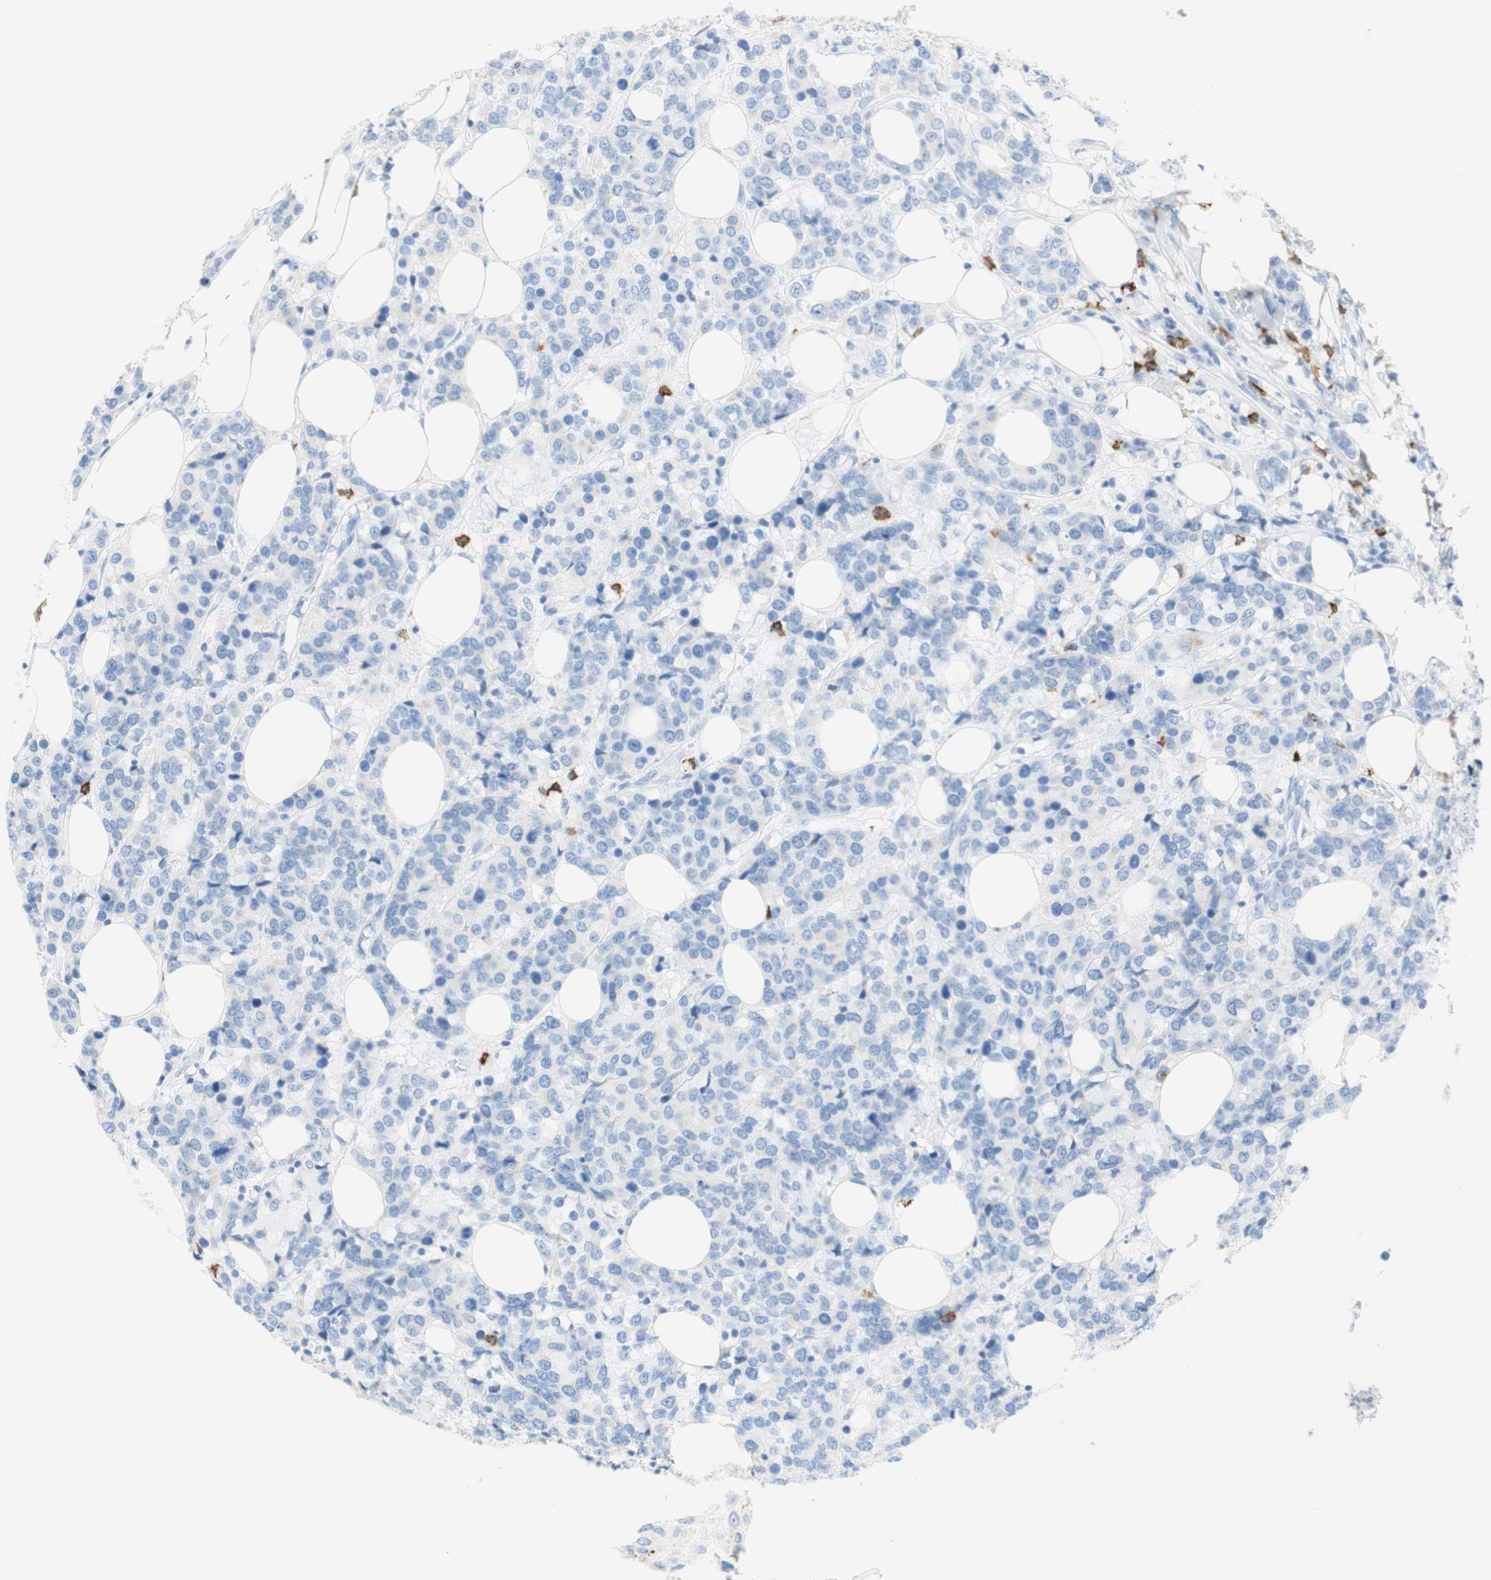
{"staining": {"intensity": "negative", "quantity": "none", "location": "none"}, "tissue": "breast cancer", "cell_type": "Tumor cells", "image_type": "cancer", "snomed": [{"axis": "morphology", "description": "Lobular carcinoma"}, {"axis": "topography", "description": "Breast"}], "caption": "Immunohistochemistry of breast lobular carcinoma reveals no positivity in tumor cells.", "gene": "CEACAM1", "patient": {"sex": "female", "age": 59}}